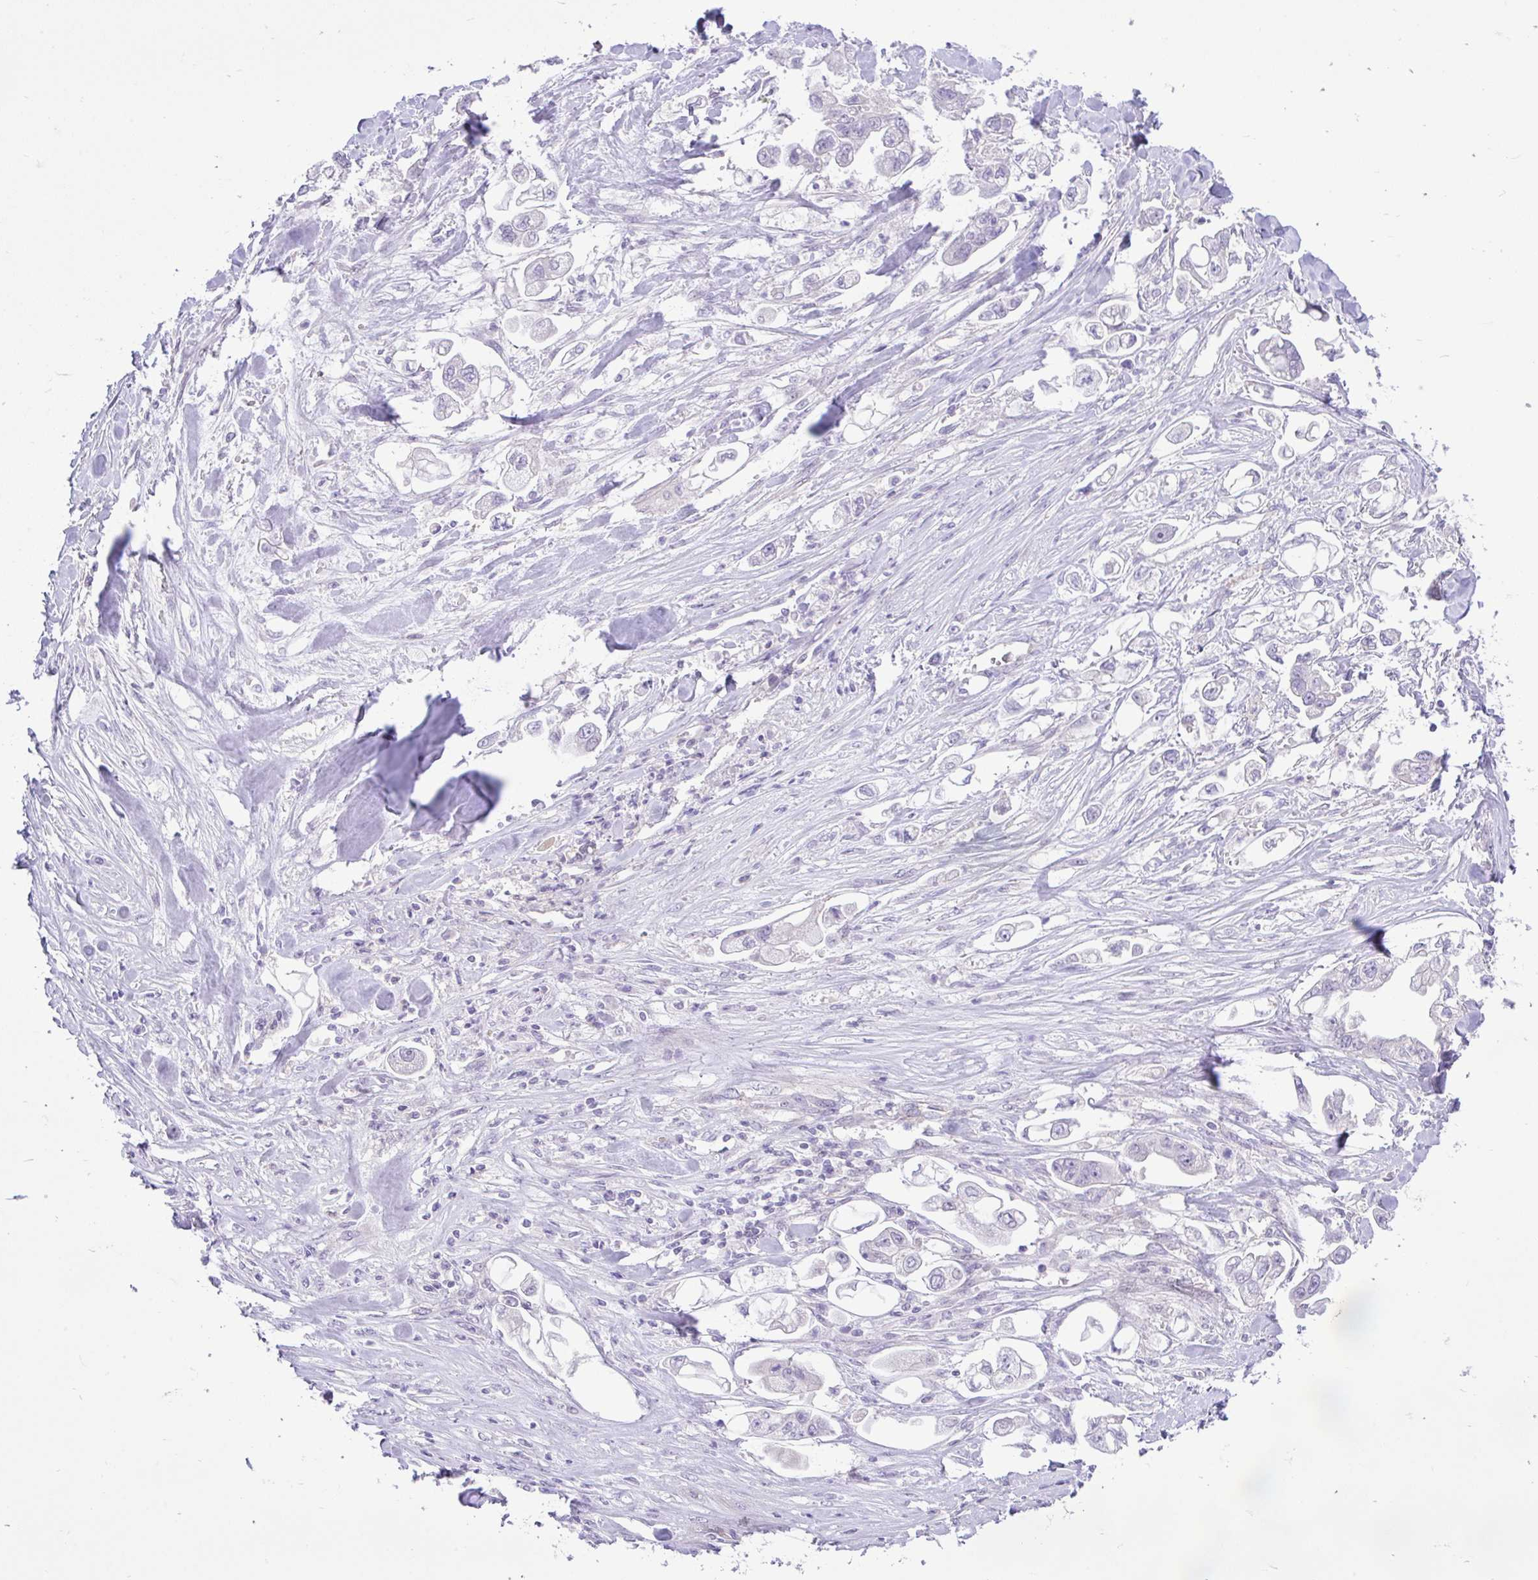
{"staining": {"intensity": "negative", "quantity": "none", "location": "none"}, "tissue": "stomach cancer", "cell_type": "Tumor cells", "image_type": "cancer", "snomed": [{"axis": "morphology", "description": "Adenocarcinoma, NOS"}, {"axis": "topography", "description": "Stomach"}], "caption": "The immunohistochemistry (IHC) photomicrograph has no significant staining in tumor cells of stomach cancer (adenocarcinoma) tissue.", "gene": "ZNF101", "patient": {"sex": "male", "age": 62}}